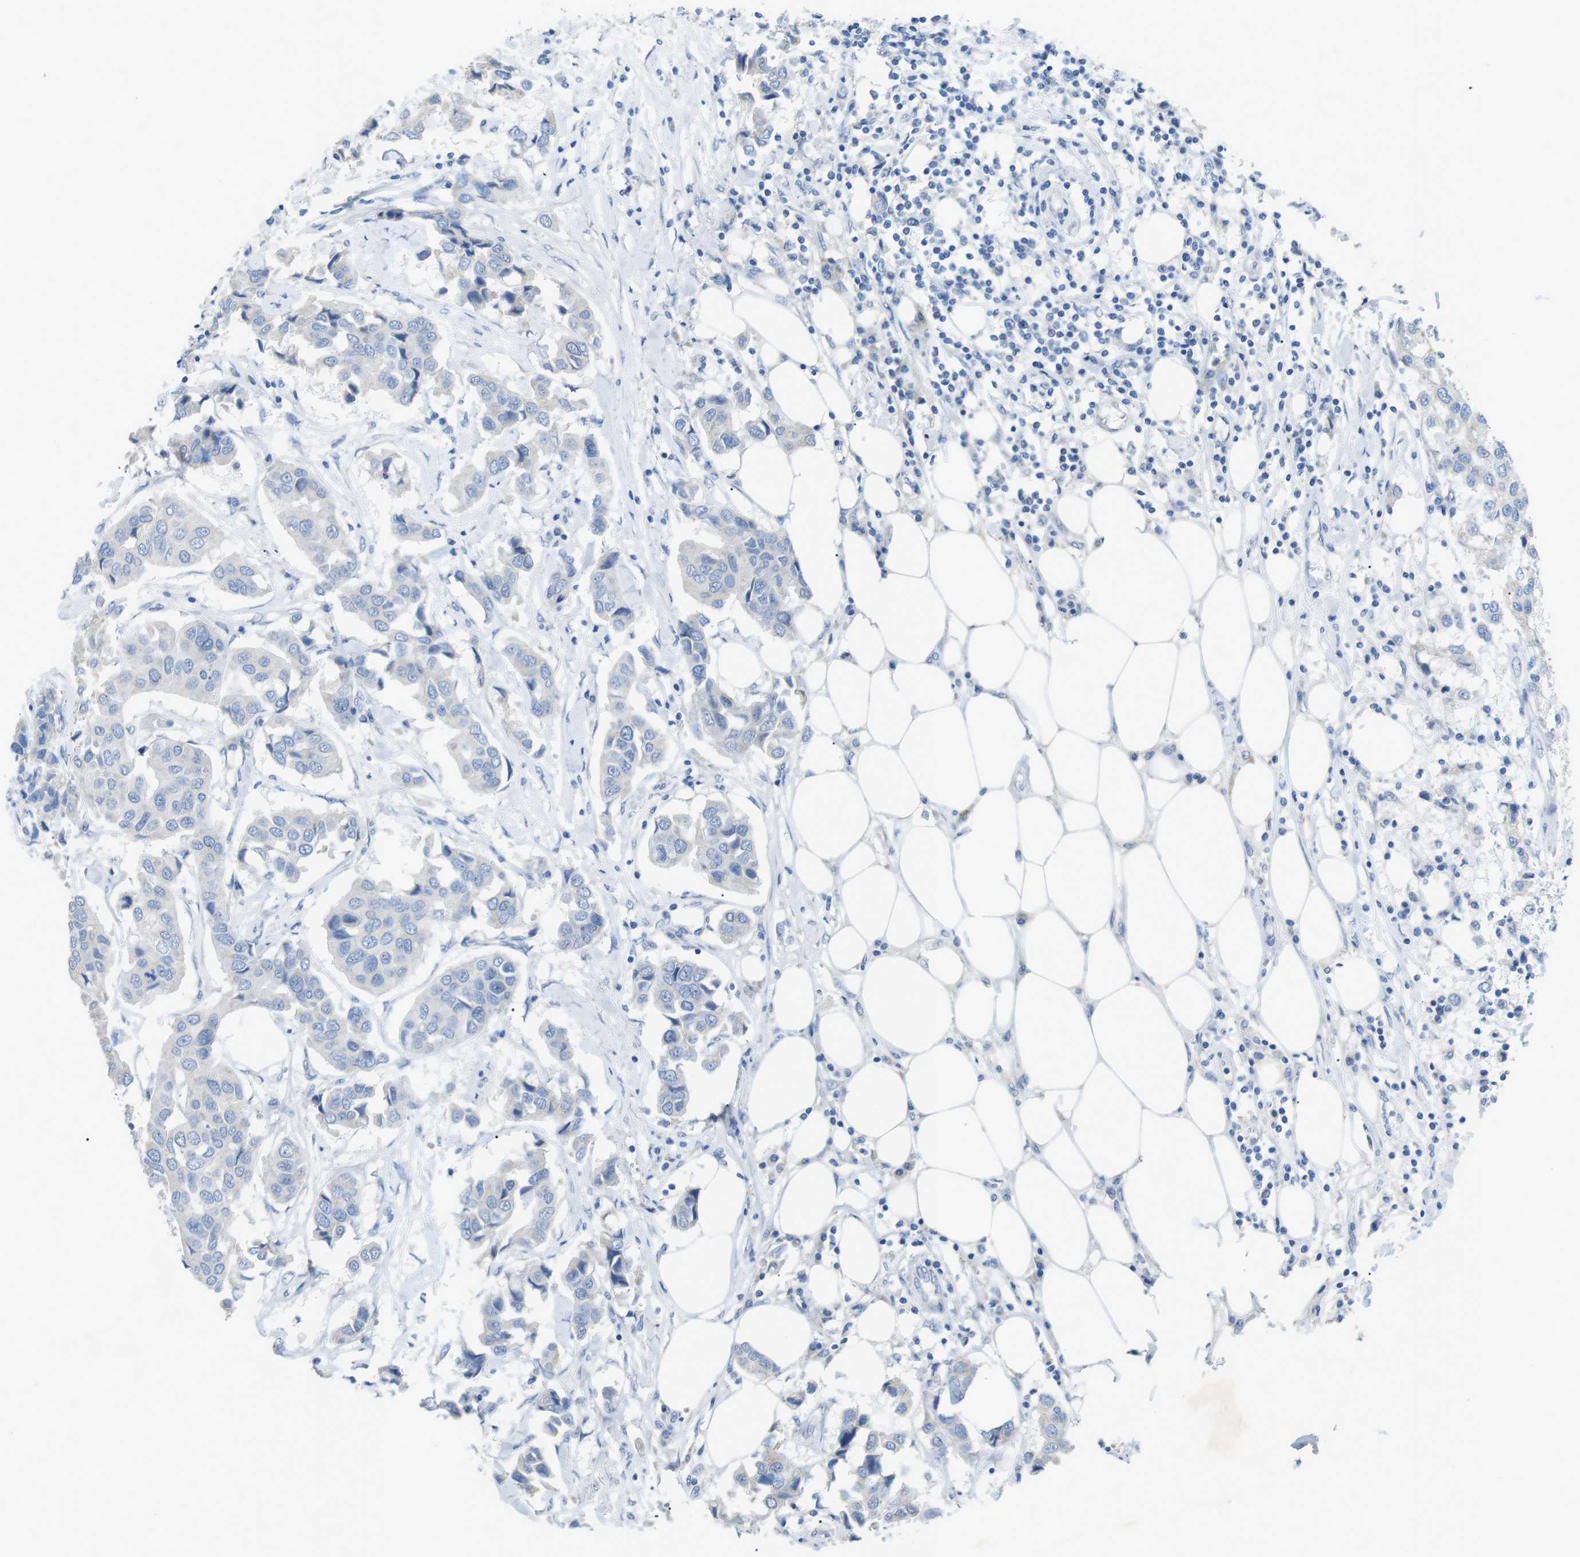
{"staining": {"intensity": "negative", "quantity": "none", "location": "none"}, "tissue": "breast cancer", "cell_type": "Tumor cells", "image_type": "cancer", "snomed": [{"axis": "morphology", "description": "Duct carcinoma"}, {"axis": "topography", "description": "Breast"}], "caption": "The photomicrograph displays no staining of tumor cells in breast cancer.", "gene": "SALL4", "patient": {"sex": "female", "age": 80}}